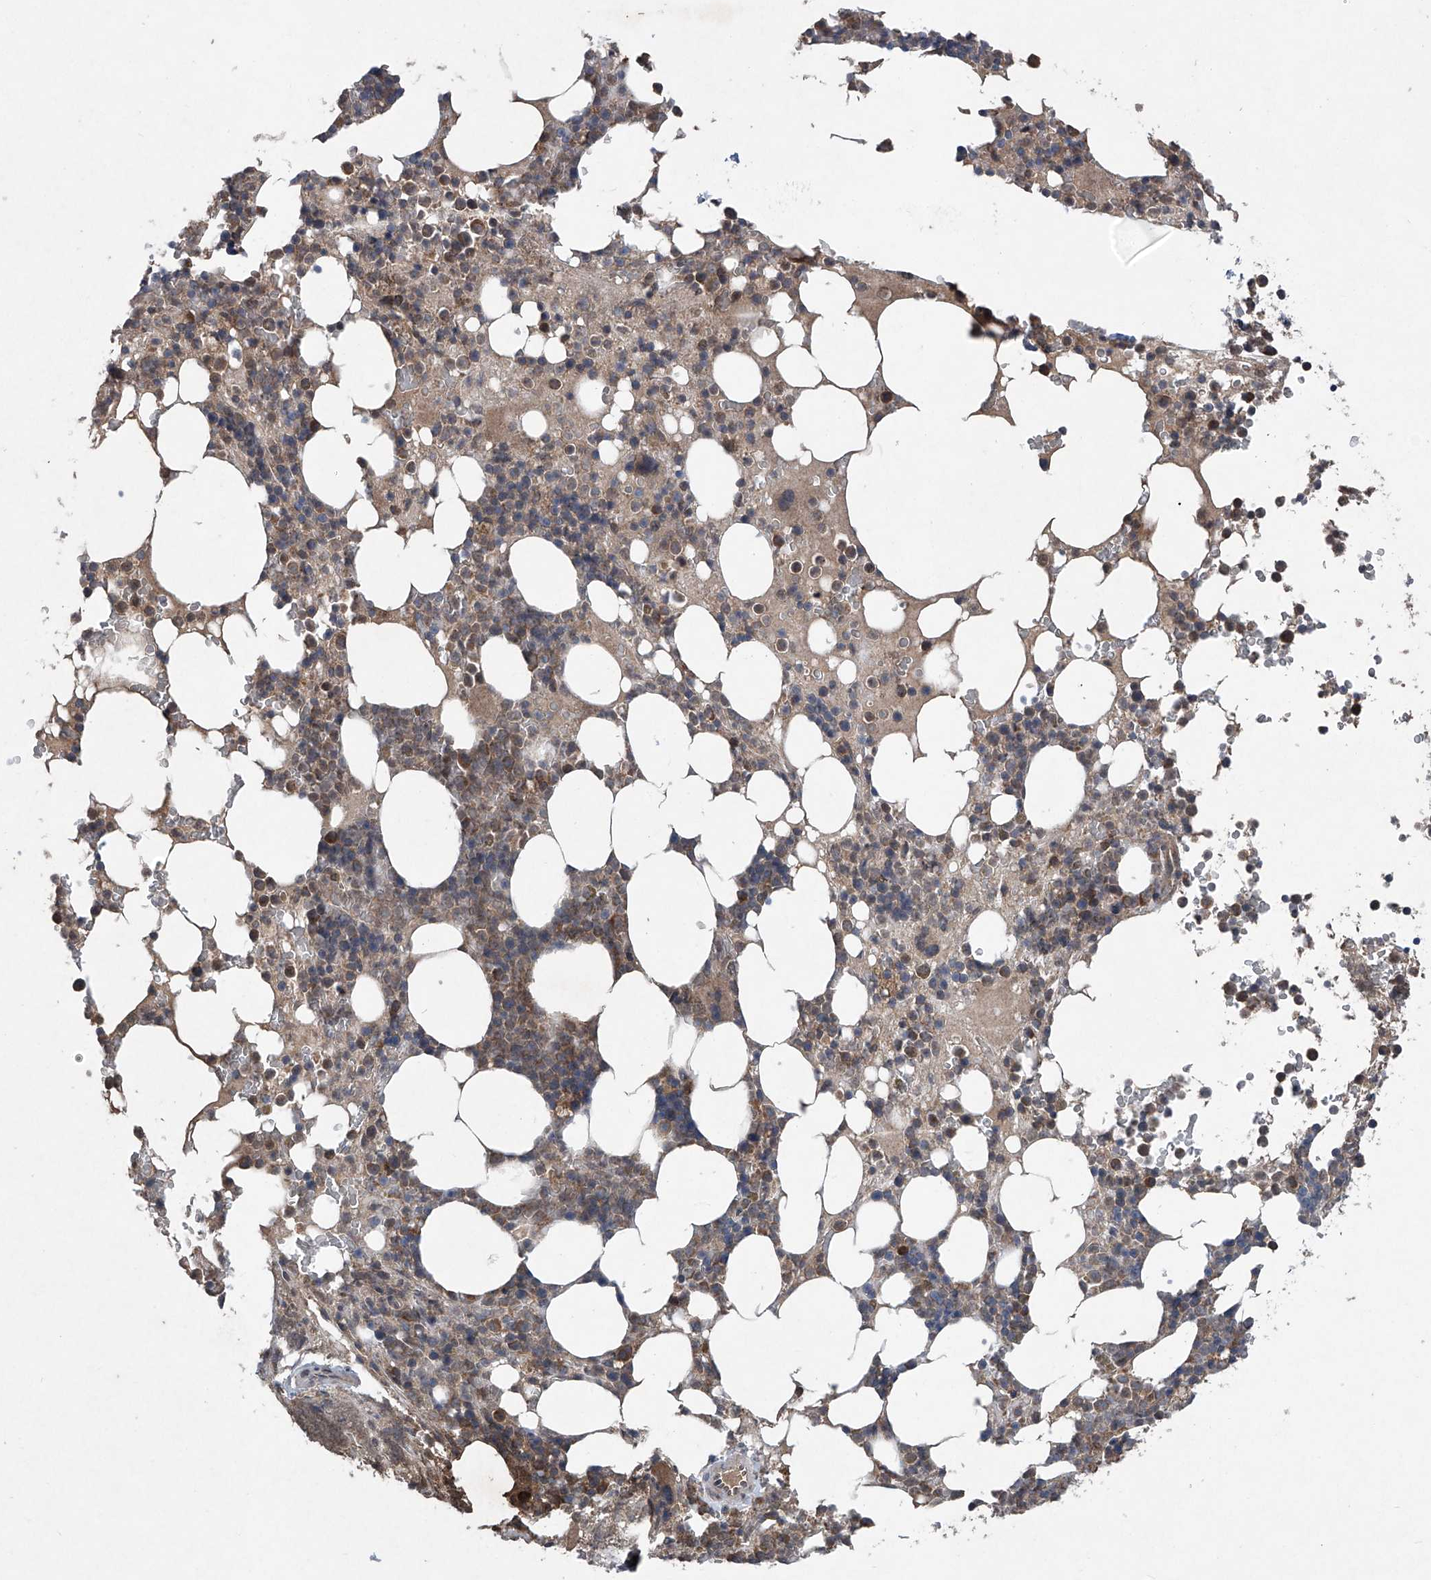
{"staining": {"intensity": "moderate", "quantity": "25%-75%", "location": "cytoplasmic/membranous"}, "tissue": "bone marrow", "cell_type": "Hematopoietic cells", "image_type": "normal", "snomed": [{"axis": "morphology", "description": "Normal tissue, NOS"}, {"axis": "topography", "description": "Bone marrow"}], "caption": "This micrograph exhibits benign bone marrow stained with IHC to label a protein in brown. The cytoplasmic/membranous of hematopoietic cells show moderate positivity for the protein. Nuclei are counter-stained blue.", "gene": "SUMF2", "patient": {"sex": "male", "age": 58}}